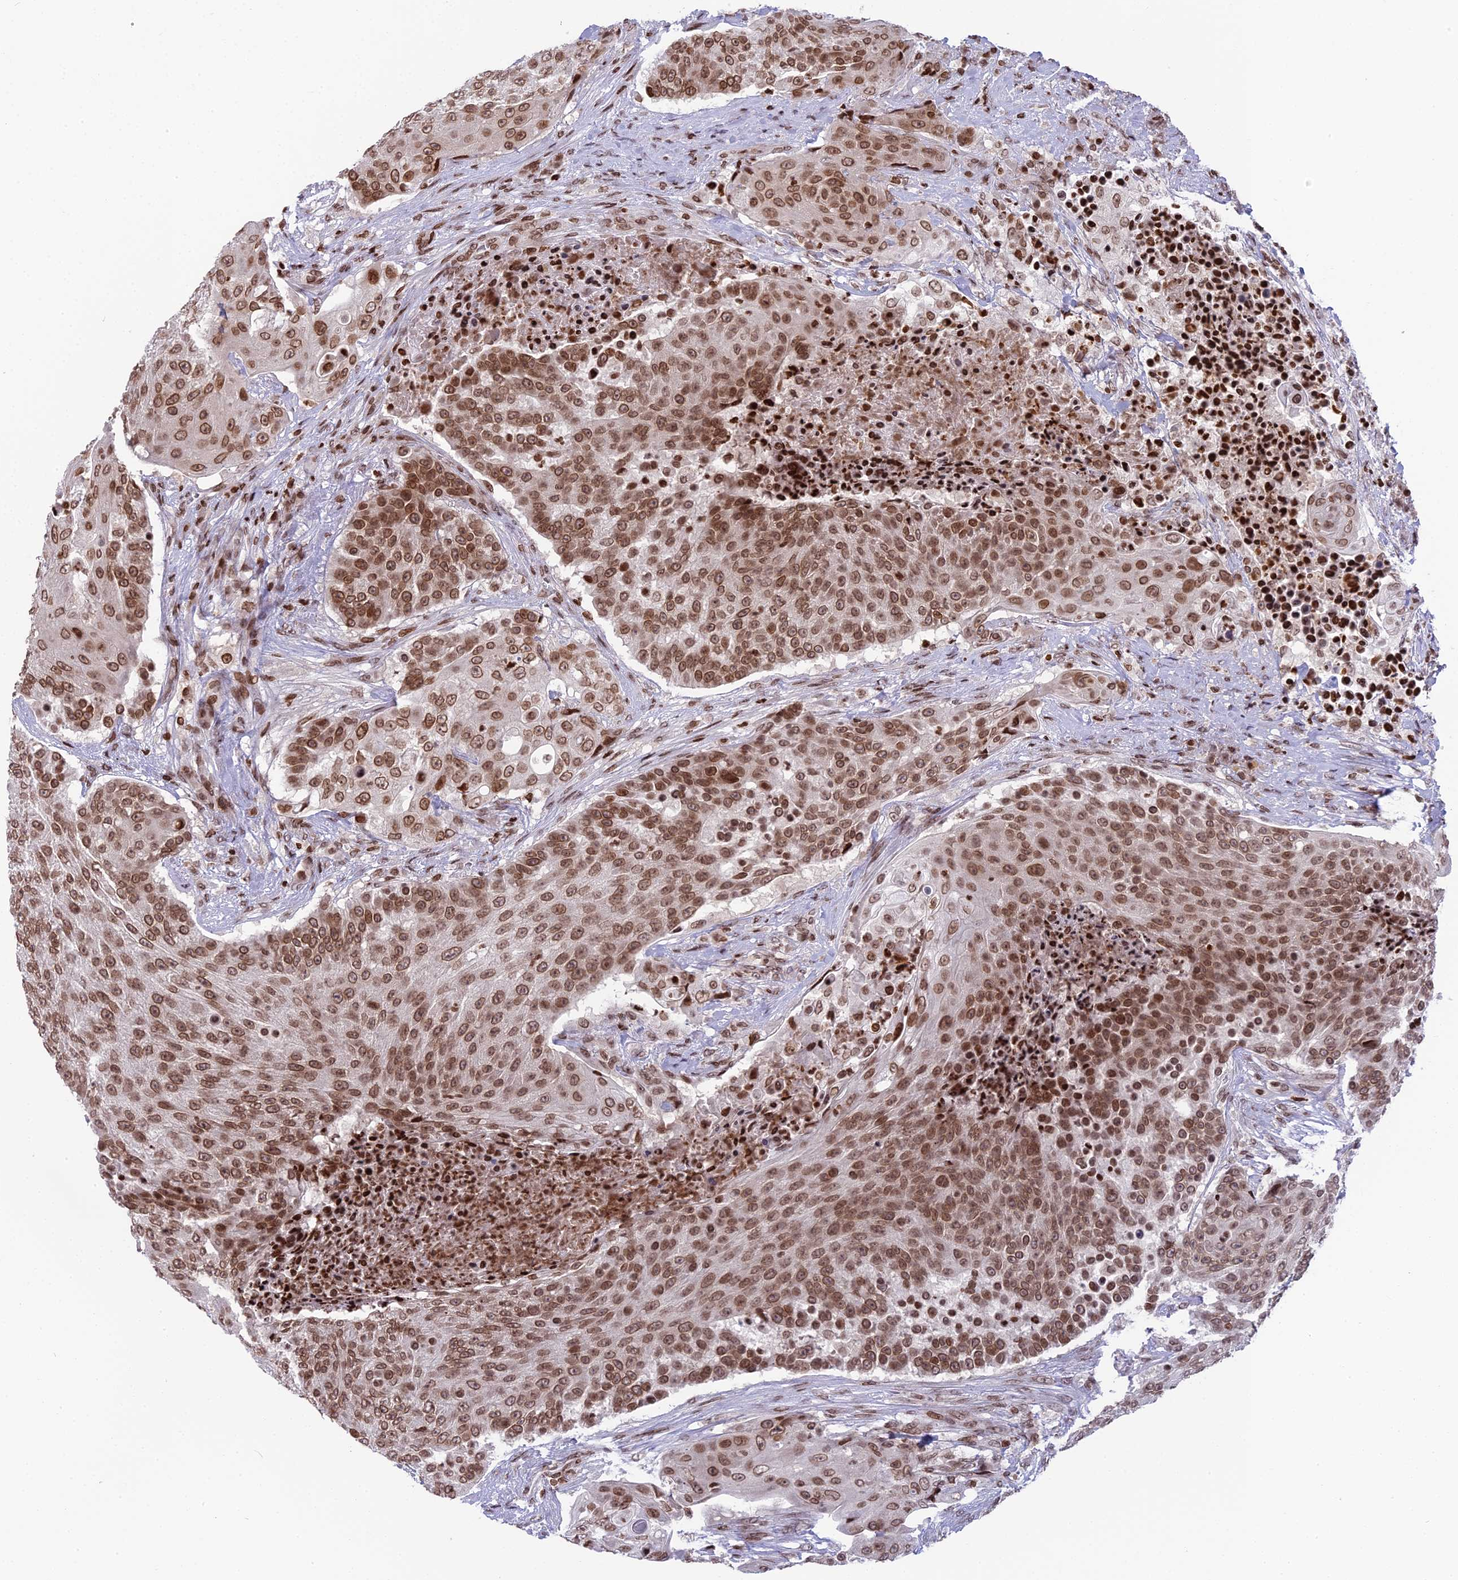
{"staining": {"intensity": "moderate", "quantity": ">75%", "location": "nuclear"}, "tissue": "urothelial cancer", "cell_type": "Tumor cells", "image_type": "cancer", "snomed": [{"axis": "morphology", "description": "Urothelial carcinoma, High grade"}, {"axis": "topography", "description": "Urinary bladder"}], "caption": "Immunohistochemical staining of human urothelial carcinoma (high-grade) shows medium levels of moderate nuclear protein positivity in about >75% of tumor cells.", "gene": "TET2", "patient": {"sex": "female", "age": 63}}